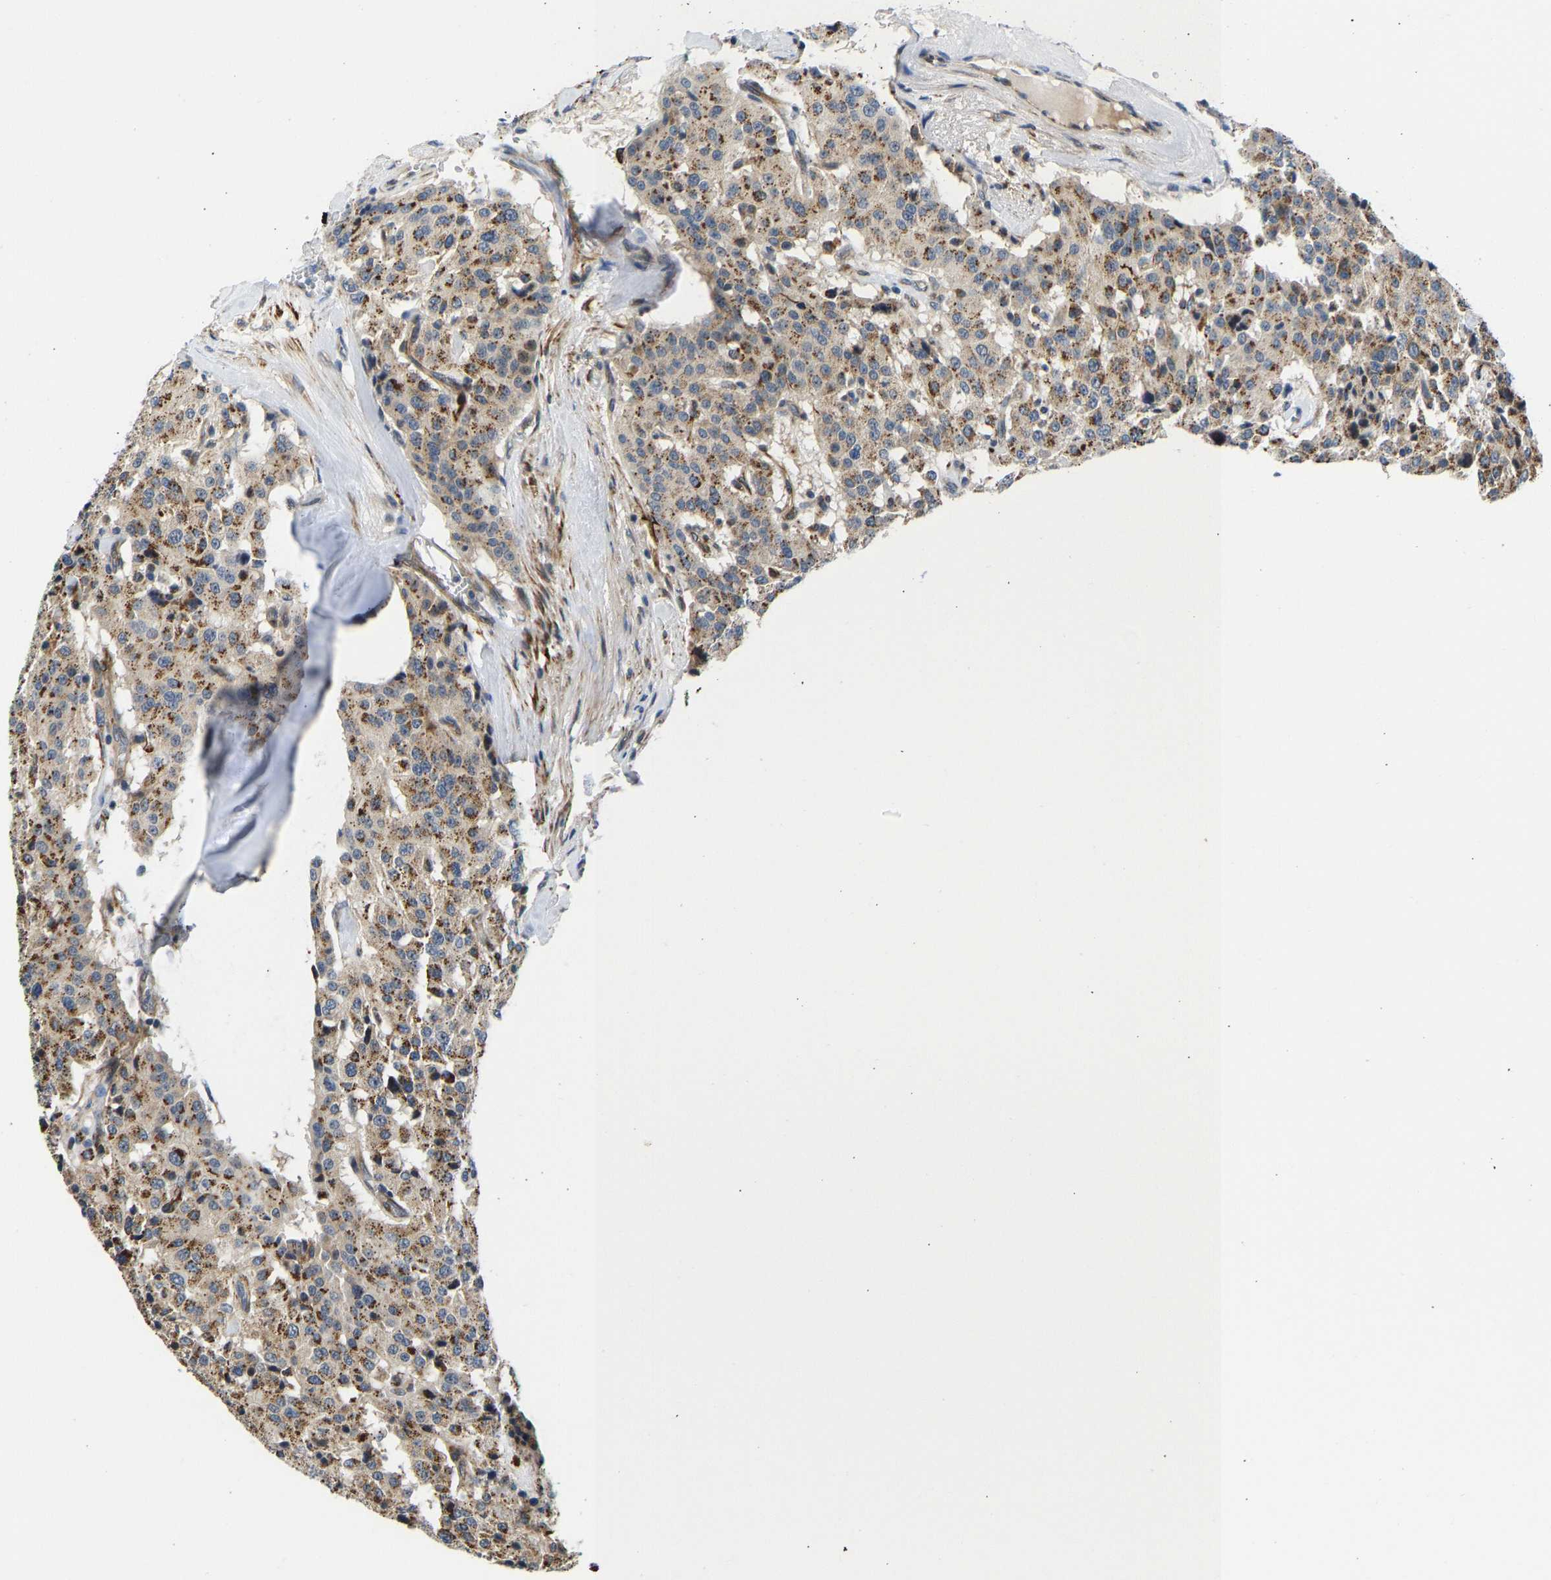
{"staining": {"intensity": "moderate", "quantity": ">75%", "location": "cytoplasmic/membranous"}, "tissue": "carcinoid", "cell_type": "Tumor cells", "image_type": "cancer", "snomed": [{"axis": "morphology", "description": "Carcinoid, malignant, NOS"}, {"axis": "topography", "description": "Lung"}], "caption": "Immunohistochemical staining of carcinoid displays medium levels of moderate cytoplasmic/membranous expression in approximately >75% of tumor cells.", "gene": "RESF1", "patient": {"sex": "male", "age": 30}}